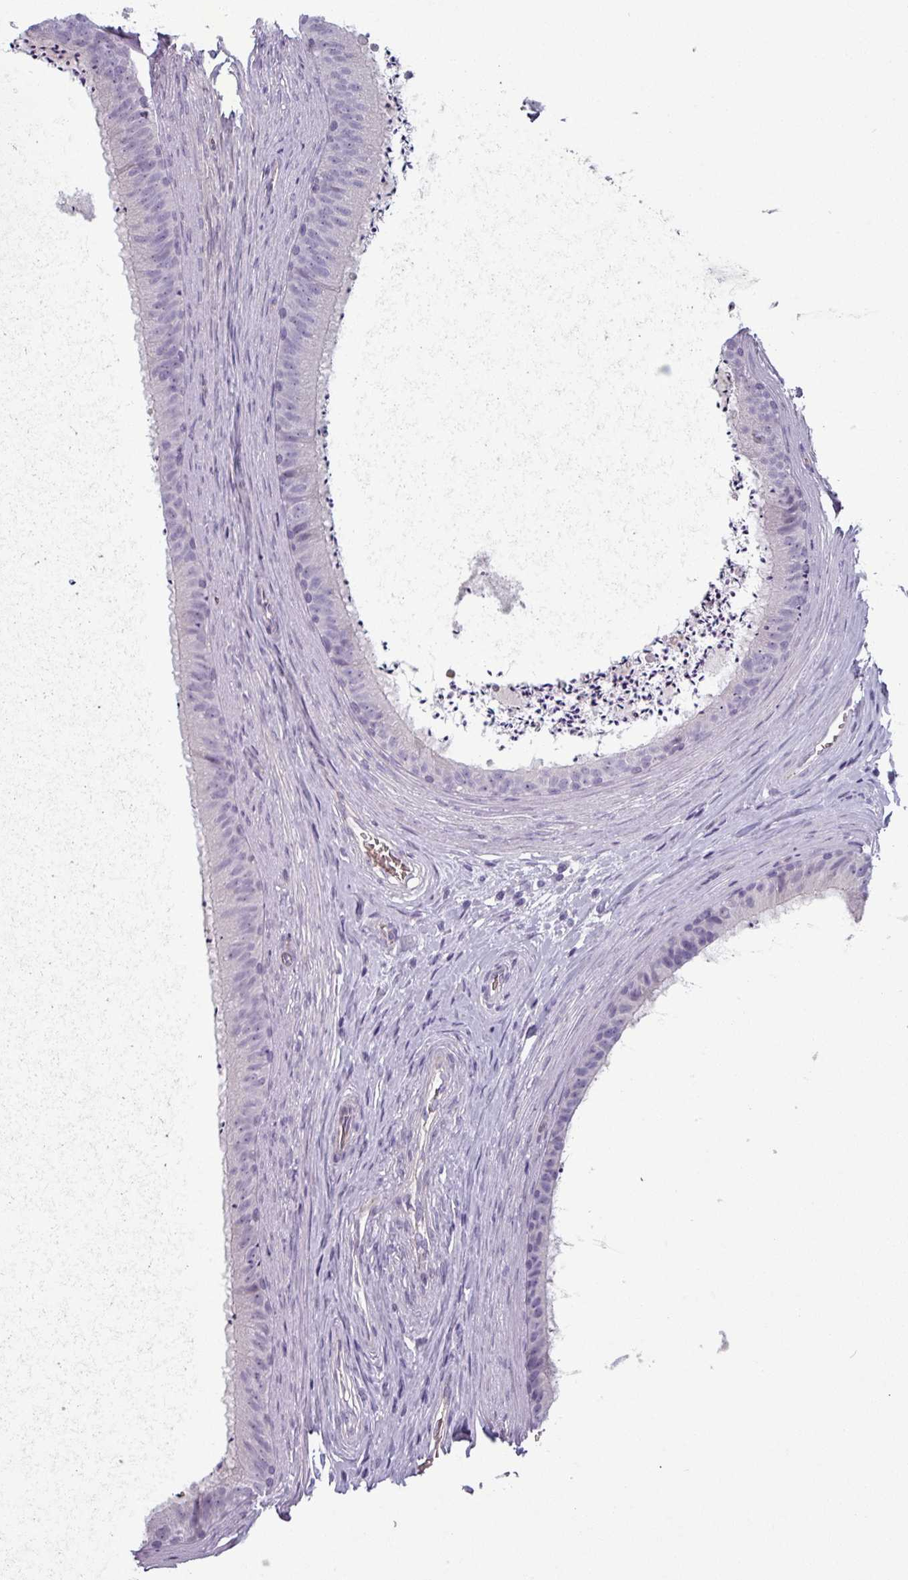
{"staining": {"intensity": "negative", "quantity": "none", "location": "none"}, "tissue": "epididymis", "cell_type": "Glandular cells", "image_type": "normal", "snomed": [{"axis": "morphology", "description": "Normal tissue, NOS"}, {"axis": "topography", "description": "Testis"}, {"axis": "topography", "description": "Epididymis"}], "caption": "The immunohistochemistry histopathology image has no significant expression in glandular cells of epididymis.", "gene": "AREL1", "patient": {"sex": "male", "age": 41}}